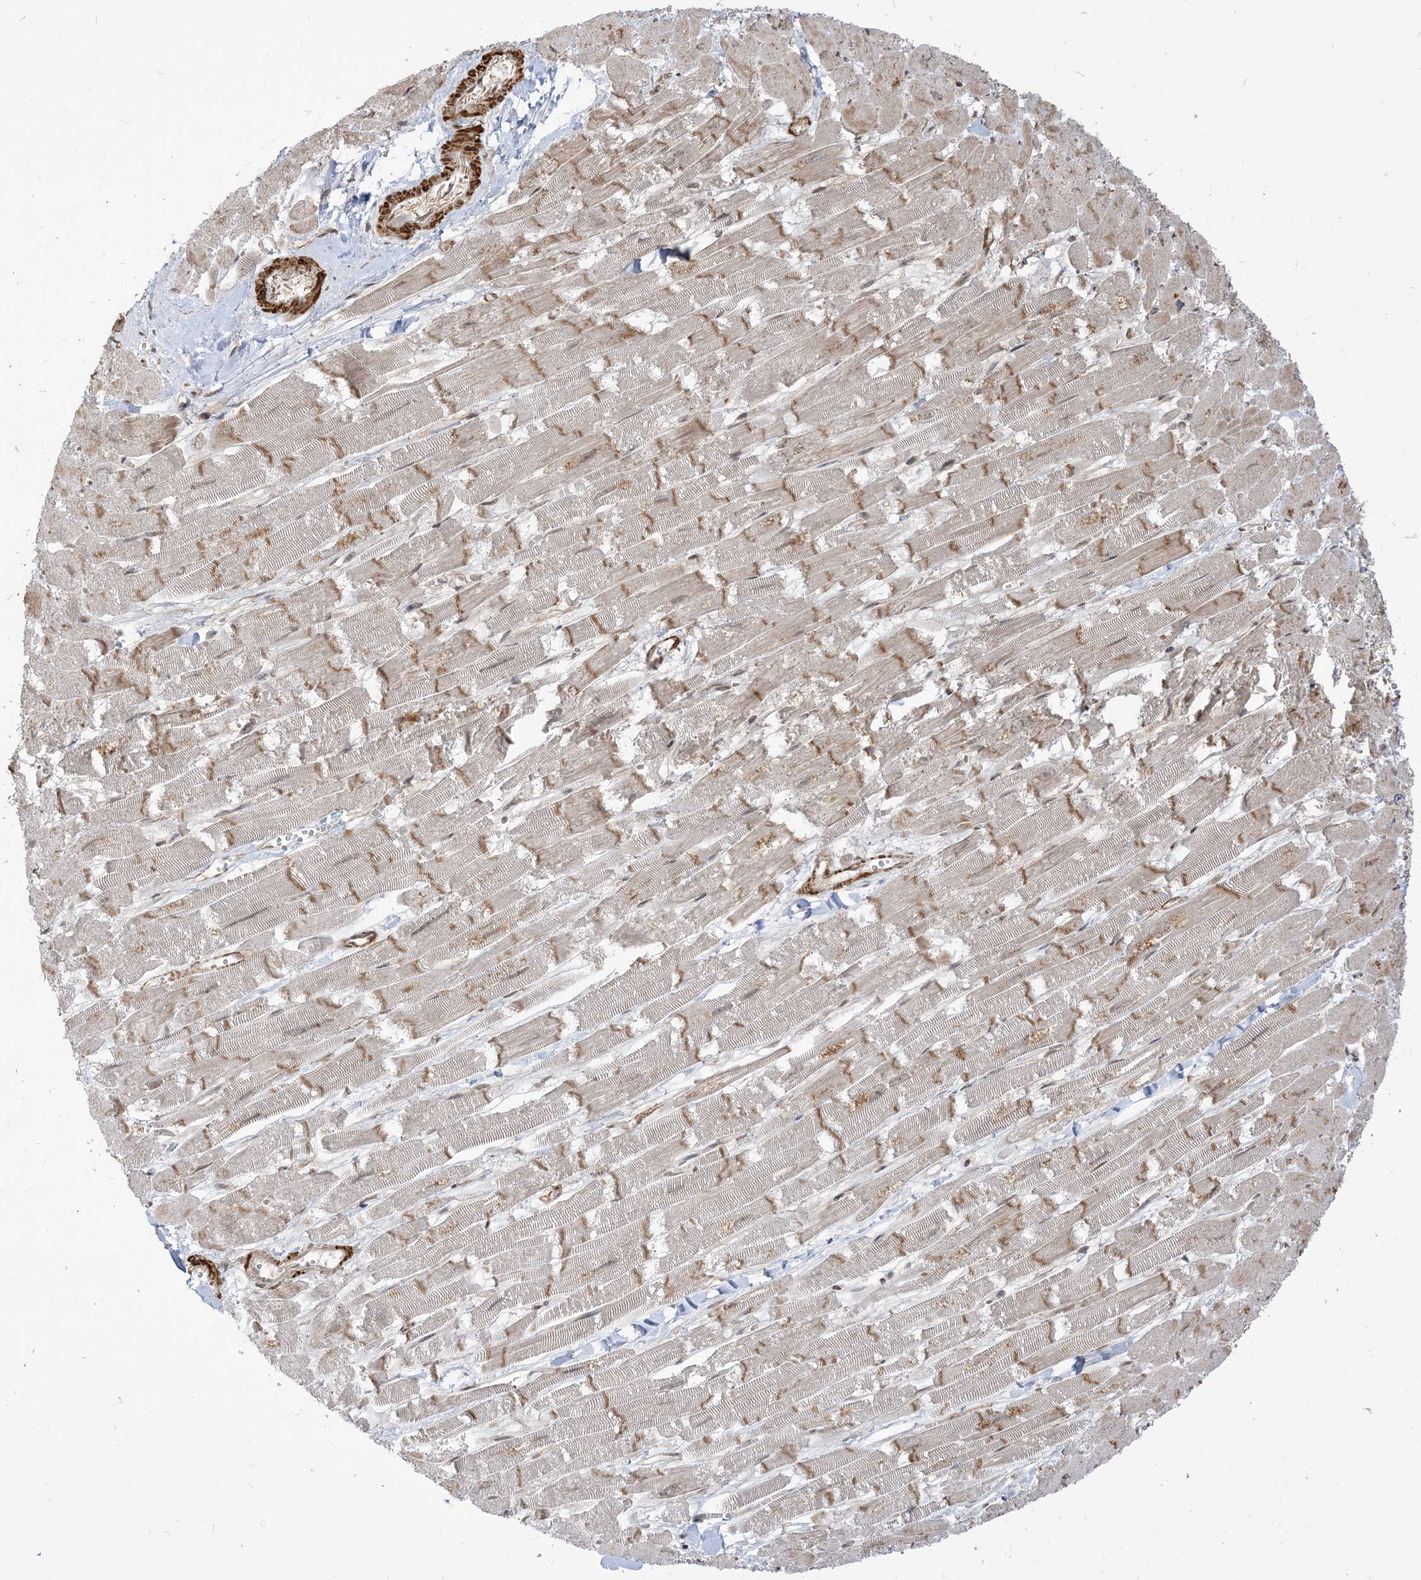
{"staining": {"intensity": "moderate", "quantity": "25%-75%", "location": "cytoplasmic/membranous"}, "tissue": "heart muscle", "cell_type": "Cardiomyocytes", "image_type": "normal", "snomed": [{"axis": "morphology", "description": "Normal tissue, NOS"}, {"axis": "topography", "description": "Heart"}], "caption": "Heart muscle stained with DAB (3,3'-diaminobenzidine) immunohistochemistry exhibits medium levels of moderate cytoplasmic/membranous staining in about 25%-75% of cardiomyocytes.", "gene": "TBCC", "patient": {"sex": "male", "age": 54}}